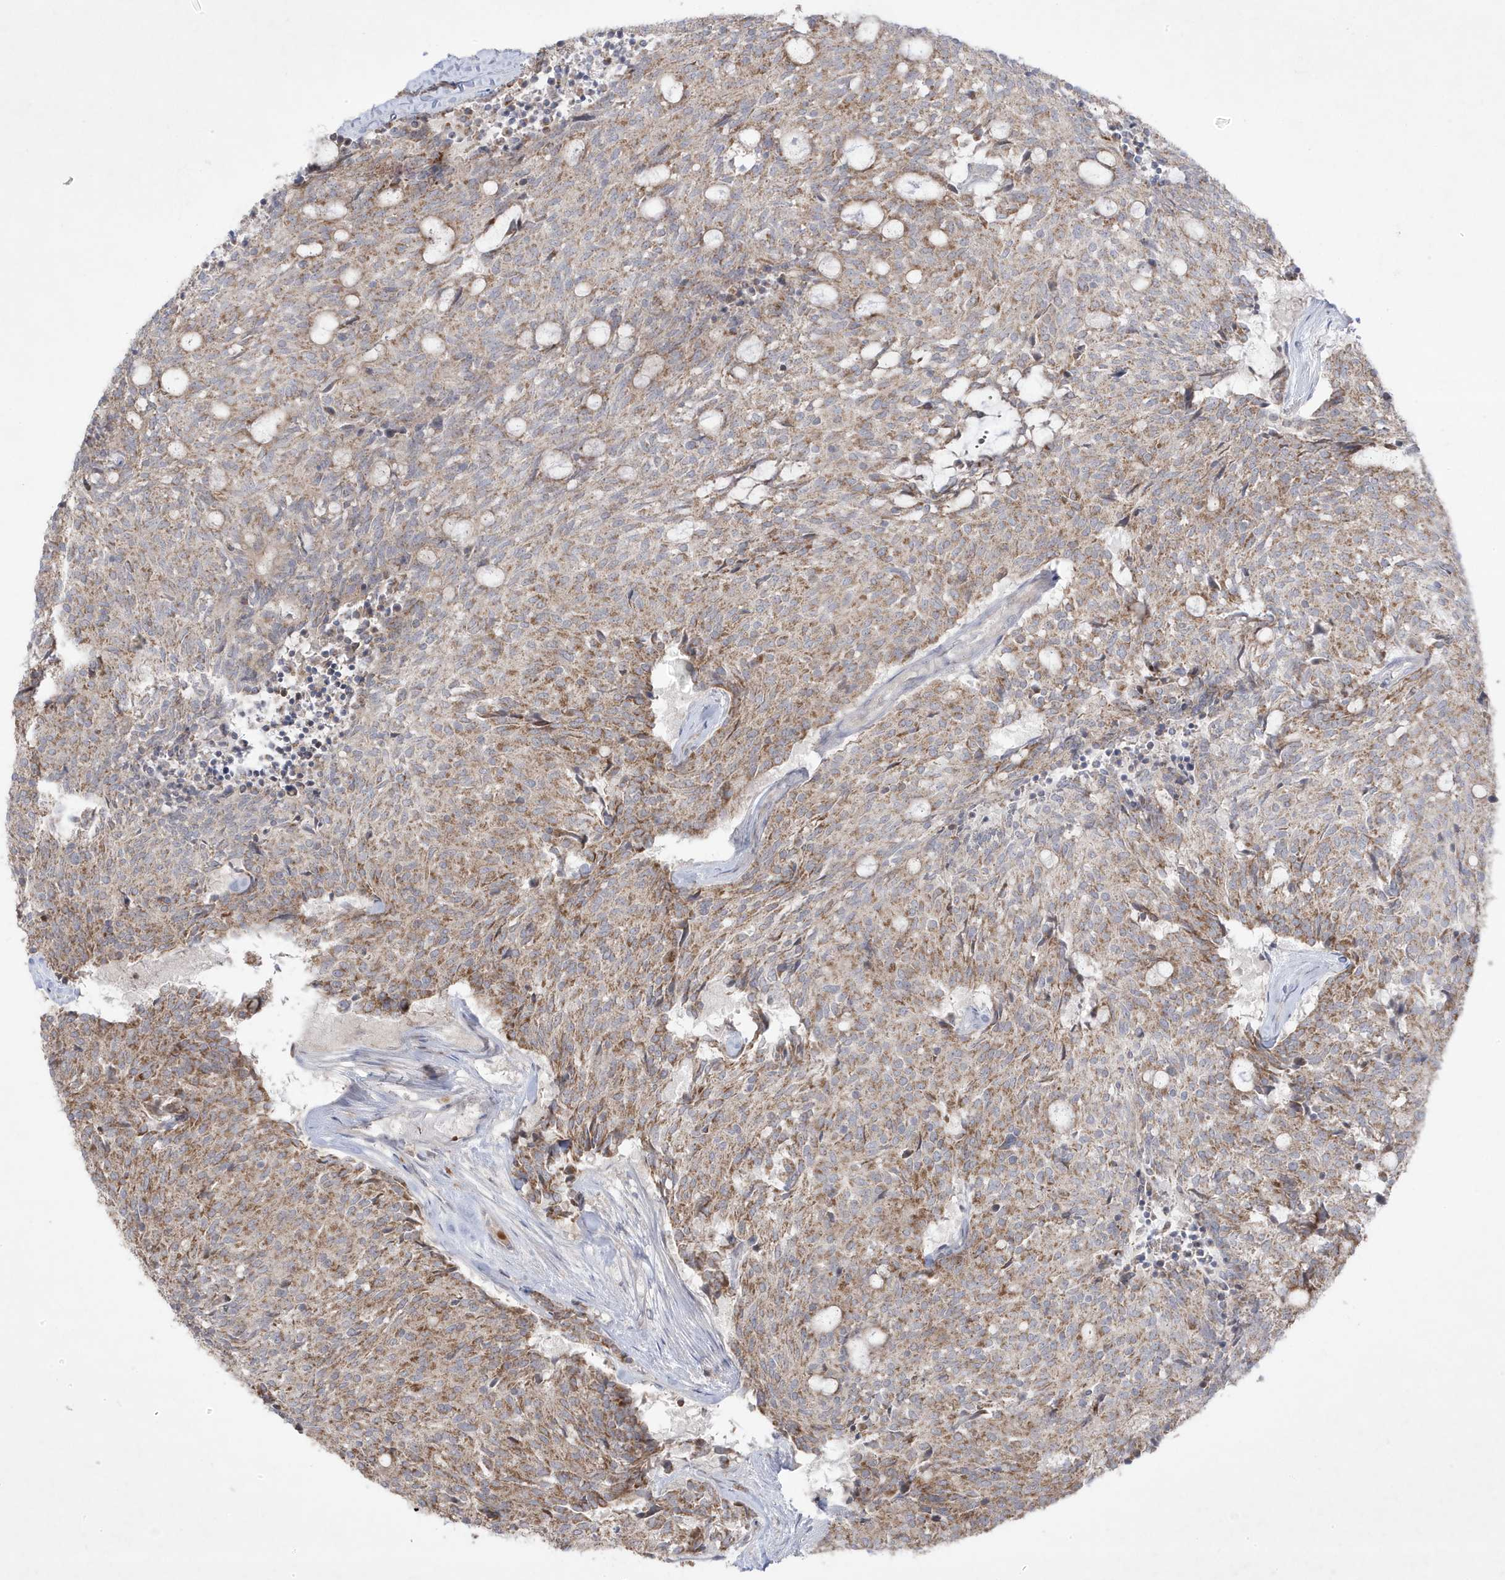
{"staining": {"intensity": "weak", "quantity": ">75%", "location": "cytoplasmic/membranous"}, "tissue": "carcinoid", "cell_type": "Tumor cells", "image_type": "cancer", "snomed": [{"axis": "morphology", "description": "Carcinoid, malignant, NOS"}, {"axis": "topography", "description": "Pancreas"}], "caption": "This image shows immunohistochemistry staining of human carcinoid (malignant), with low weak cytoplasmic/membranous positivity in approximately >75% of tumor cells.", "gene": "ADAMTSL3", "patient": {"sex": "female", "age": 54}}